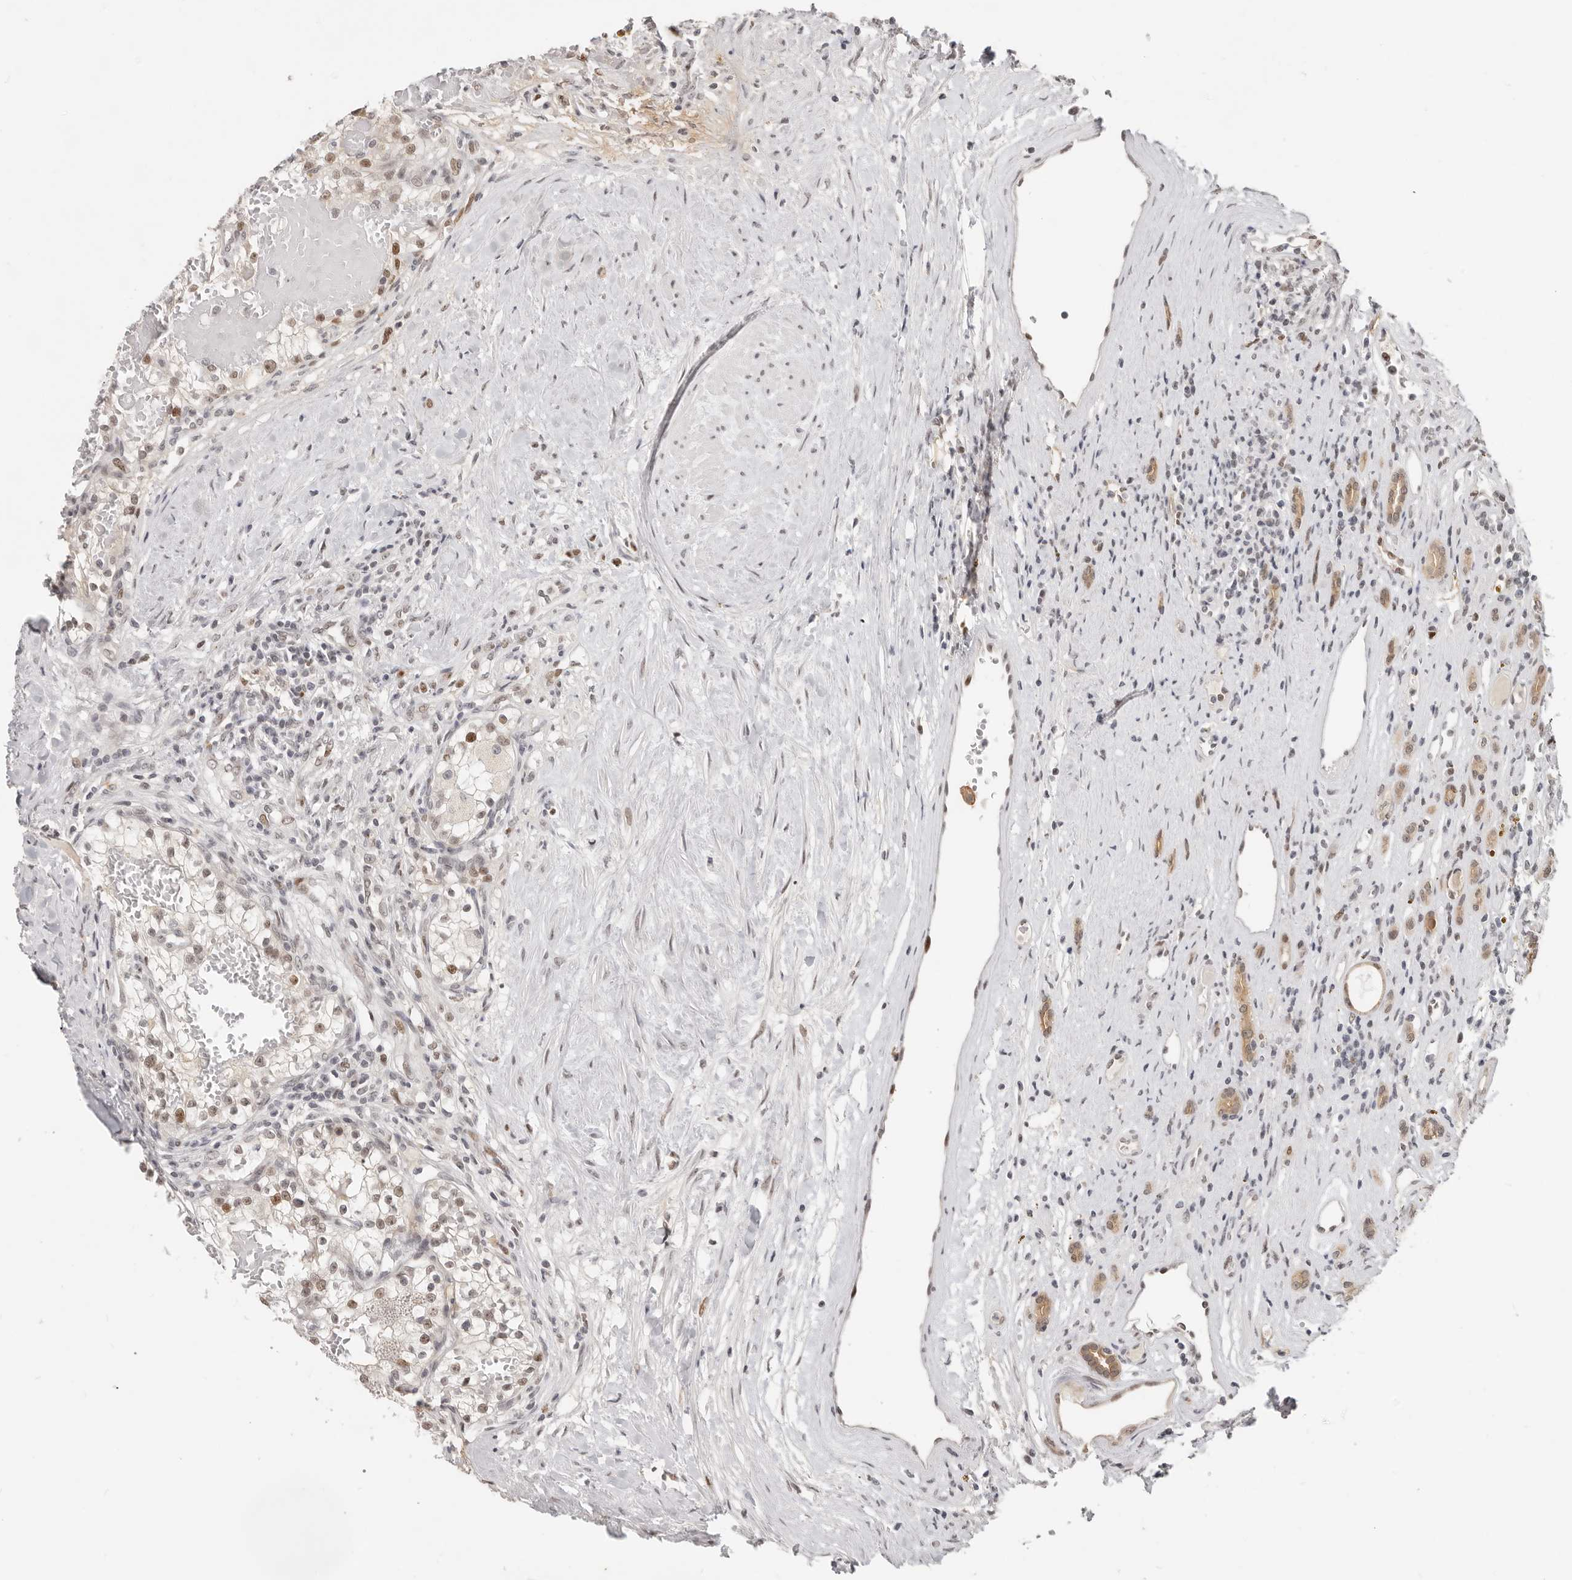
{"staining": {"intensity": "moderate", "quantity": "<25%", "location": "nuclear"}, "tissue": "renal cancer", "cell_type": "Tumor cells", "image_type": "cancer", "snomed": [{"axis": "morphology", "description": "Normal tissue, NOS"}, {"axis": "morphology", "description": "Adenocarcinoma, NOS"}, {"axis": "topography", "description": "Kidney"}], "caption": "Renal adenocarcinoma was stained to show a protein in brown. There is low levels of moderate nuclear positivity in about <25% of tumor cells.", "gene": "RFC2", "patient": {"sex": "male", "age": 68}}